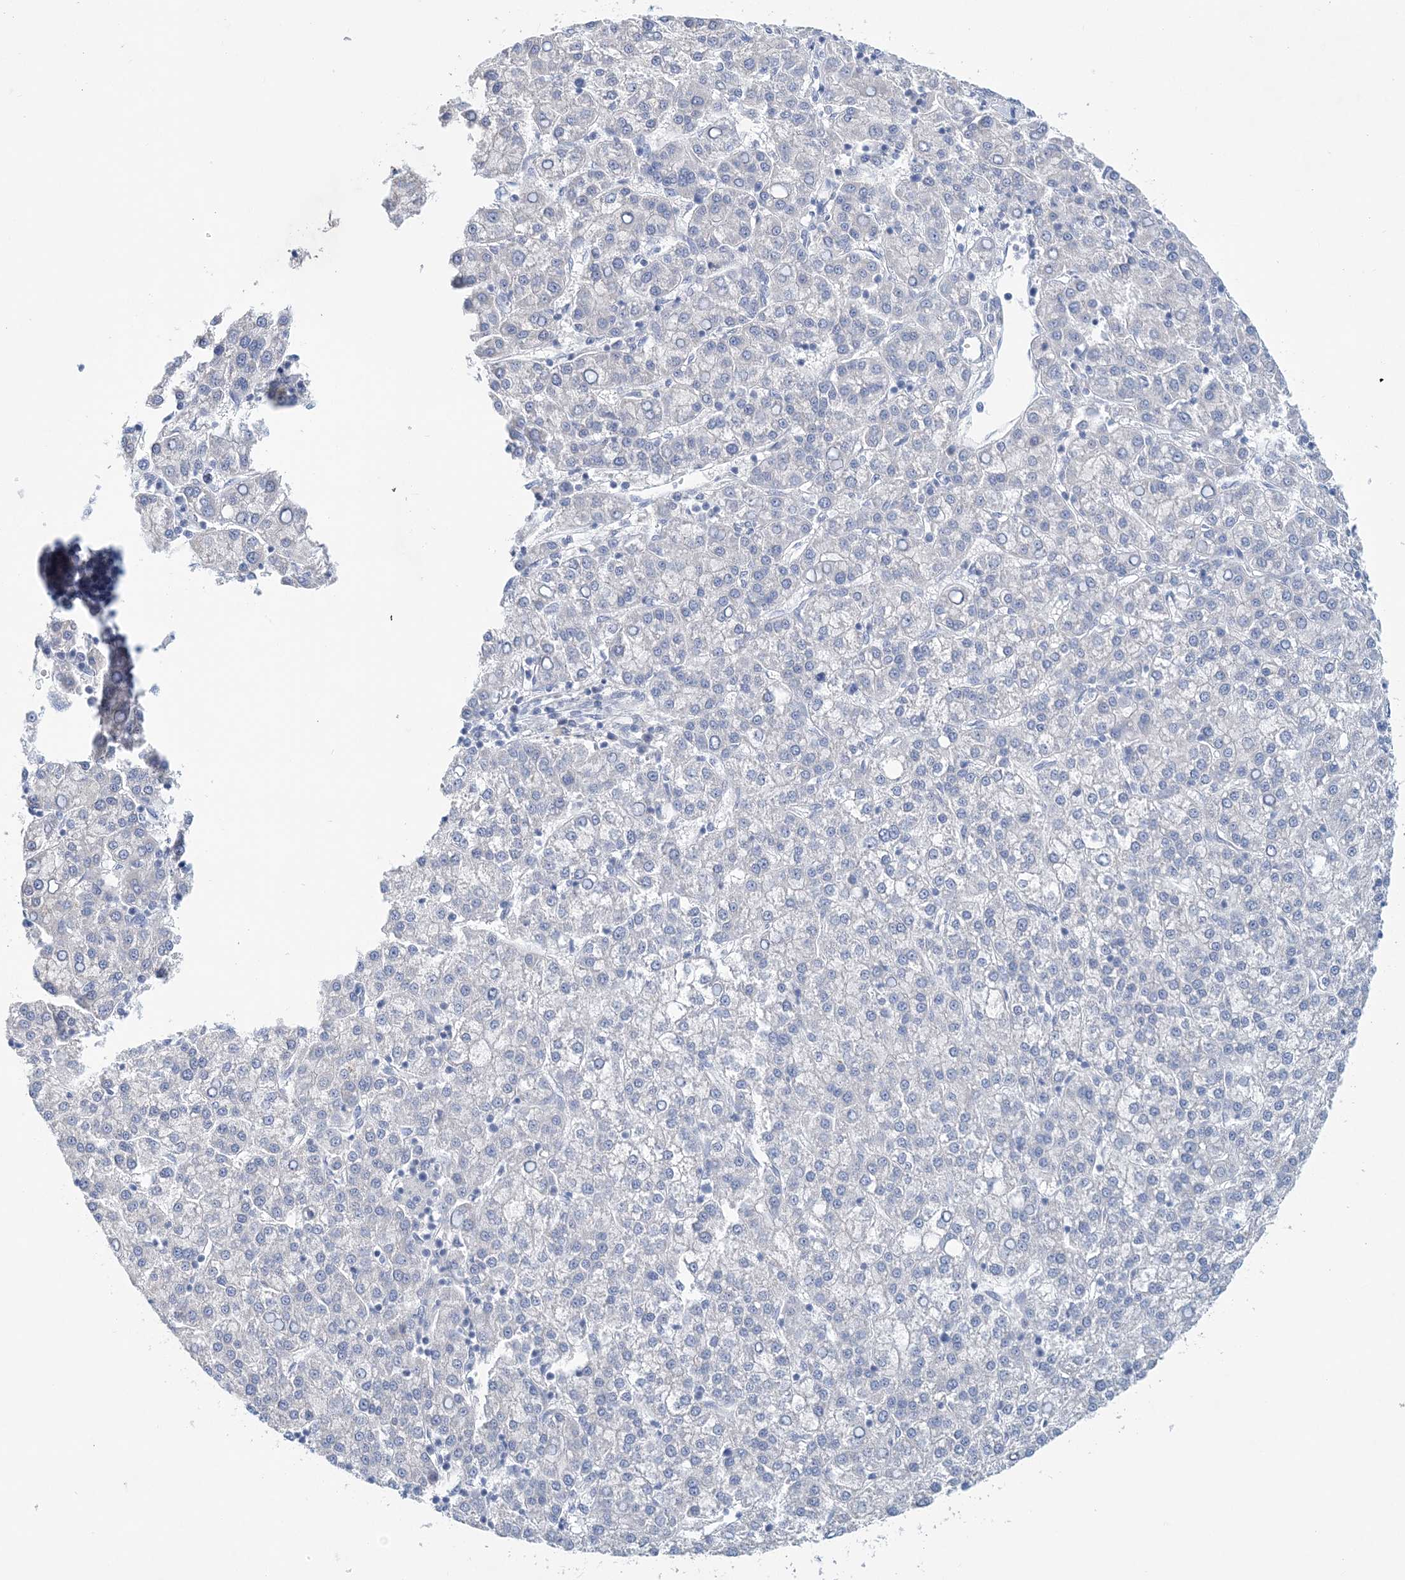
{"staining": {"intensity": "negative", "quantity": "none", "location": "none"}, "tissue": "liver cancer", "cell_type": "Tumor cells", "image_type": "cancer", "snomed": [{"axis": "morphology", "description": "Carcinoma, Hepatocellular, NOS"}, {"axis": "topography", "description": "Liver"}], "caption": "IHC of liver cancer shows no positivity in tumor cells.", "gene": "LRRIQ4", "patient": {"sex": "female", "age": 58}}